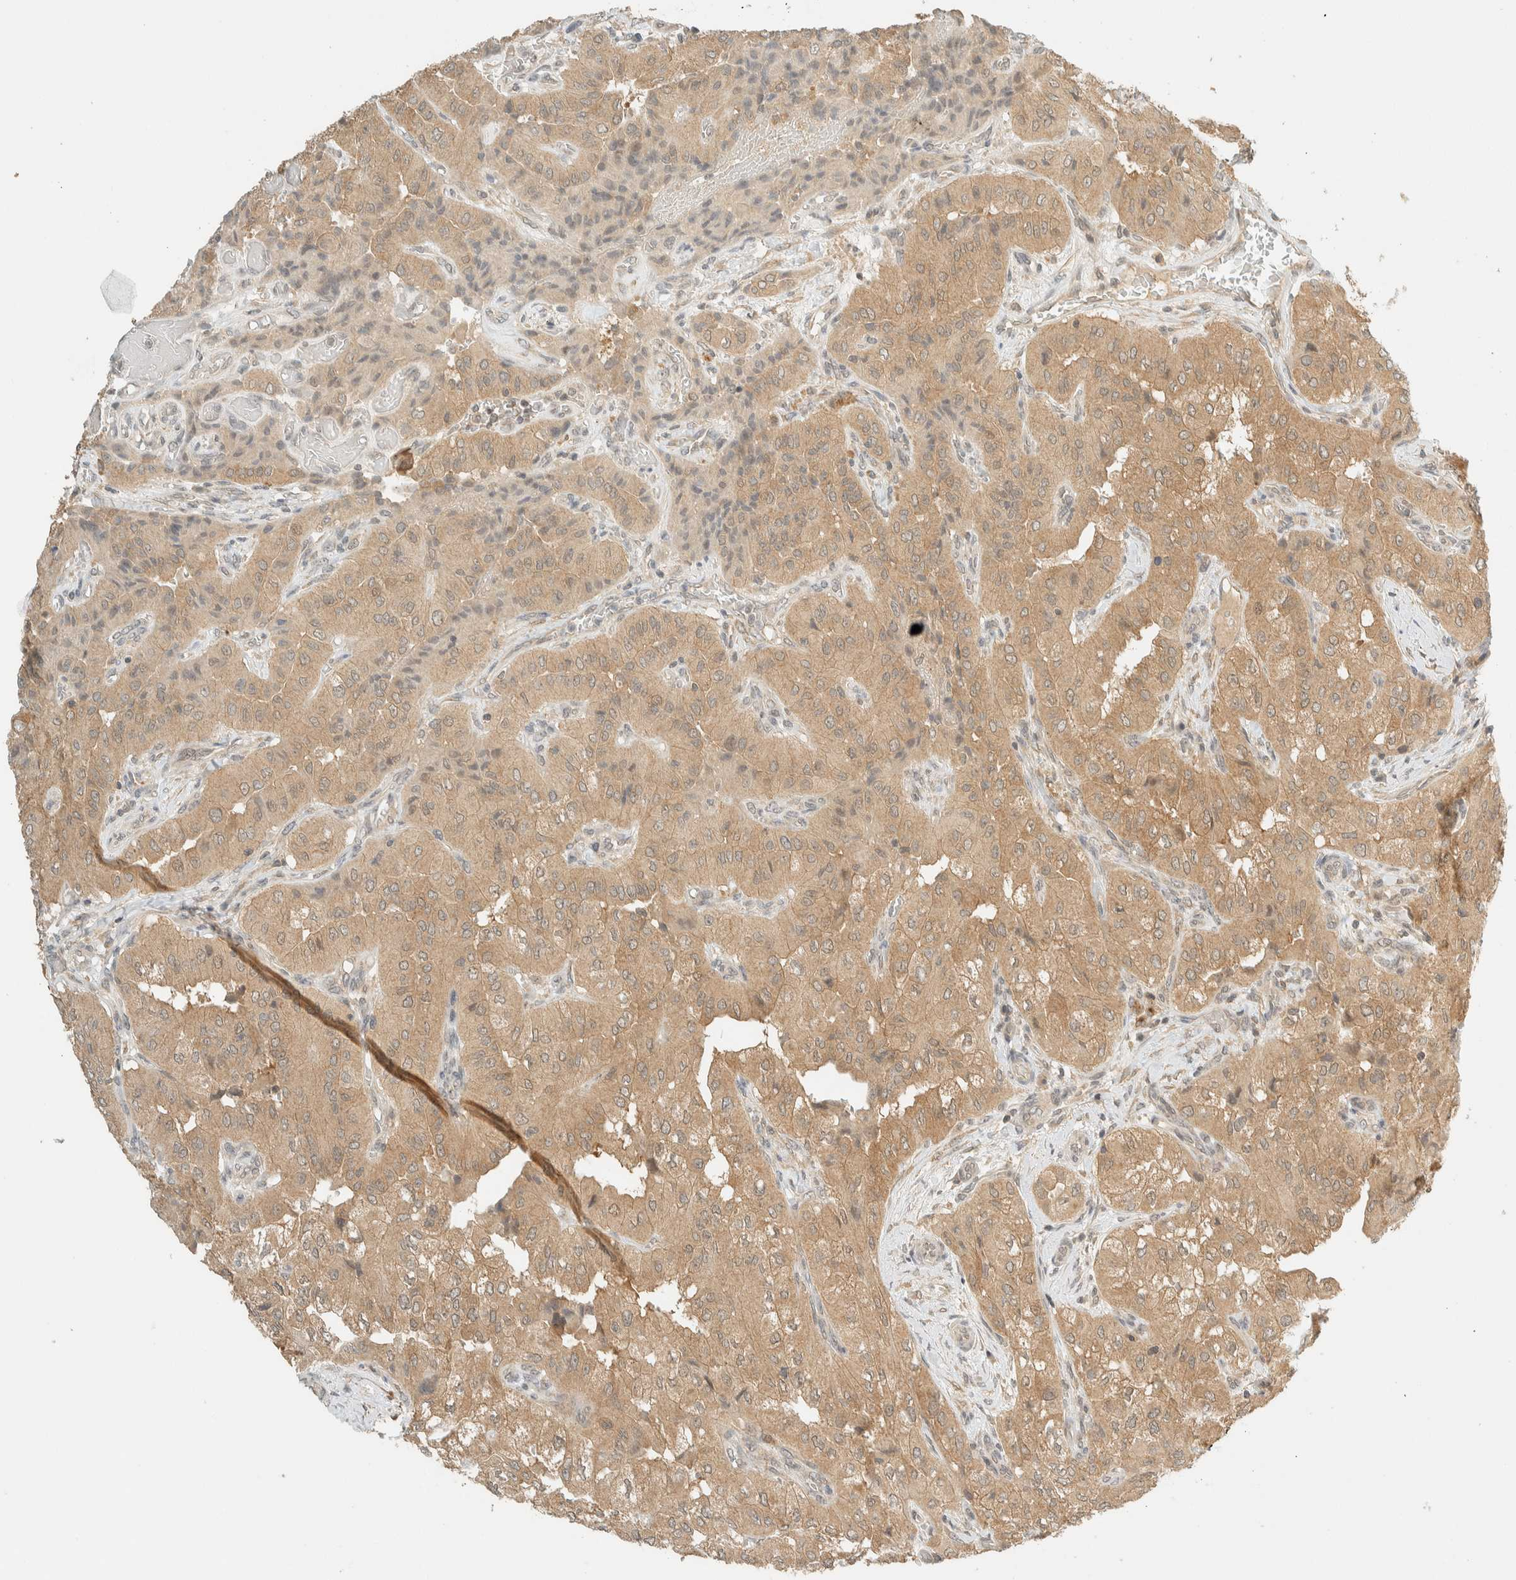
{"staining": {"intensity": "moderate", "quantity": ">75%", "location": "cytoplasmic/membranous"}, "tissue": "thyroid cancer", "cell_type": "Tumor cells", "image_type": "cancer", "snomed": [{"axis": "morphology", "description": "Papillary adenocarcinoma, NOS"}, {"axis": "topography", "description": "Thyroid gland"}], "caption": "Immunohistochemical staining of thyroid cancer (papillary adenocarcinoma) reveals moderate cytoplasmic/membranous protein staining in about >75% of tumor cells.", "gene": "KIFAP3", "patient": {"sex": "female", "age": 59}}